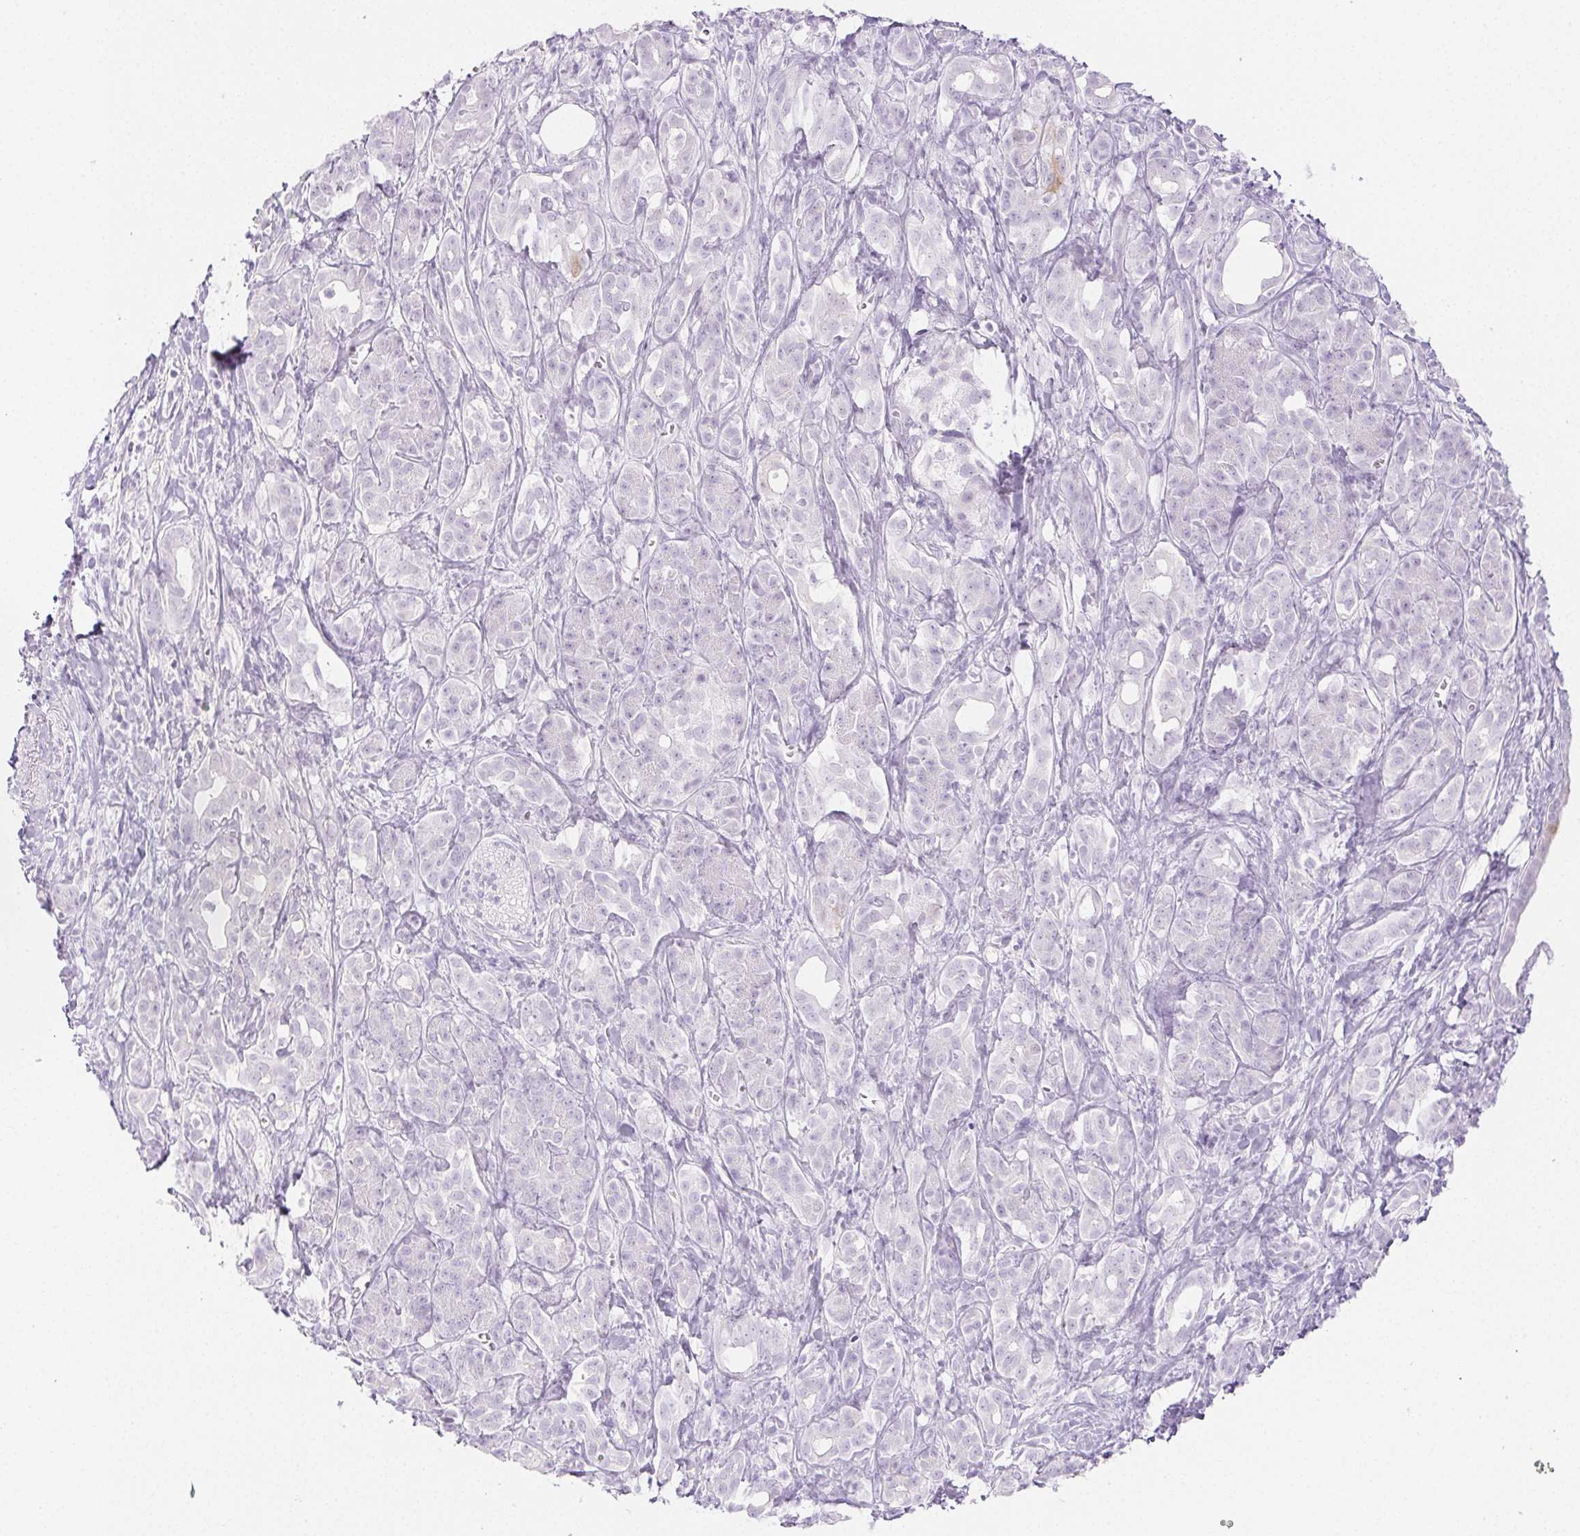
{"staining": {"intensity": "negative", "quantity": "none", "location": "none"}, "tissue": "pancreatic cancer", "cell_type": "Tumor cells", "image_type": "cancer", "snomed": [{"axis": "morphology", "description": "Adenocarcinoma, NOS"}, {"axis": "topography", "description": "Pancreas"}], "caption": "Immunohistochemistry histopathology image of neoplastic tissue: human adenocarcinoma (pancreatic) stained with DAB (3,3'-diaminobenzidine) demonstrates no significant protein staining in tumor cells.", "gene": "SPRR3", "patient": {"sex": "male", "age": 61}}